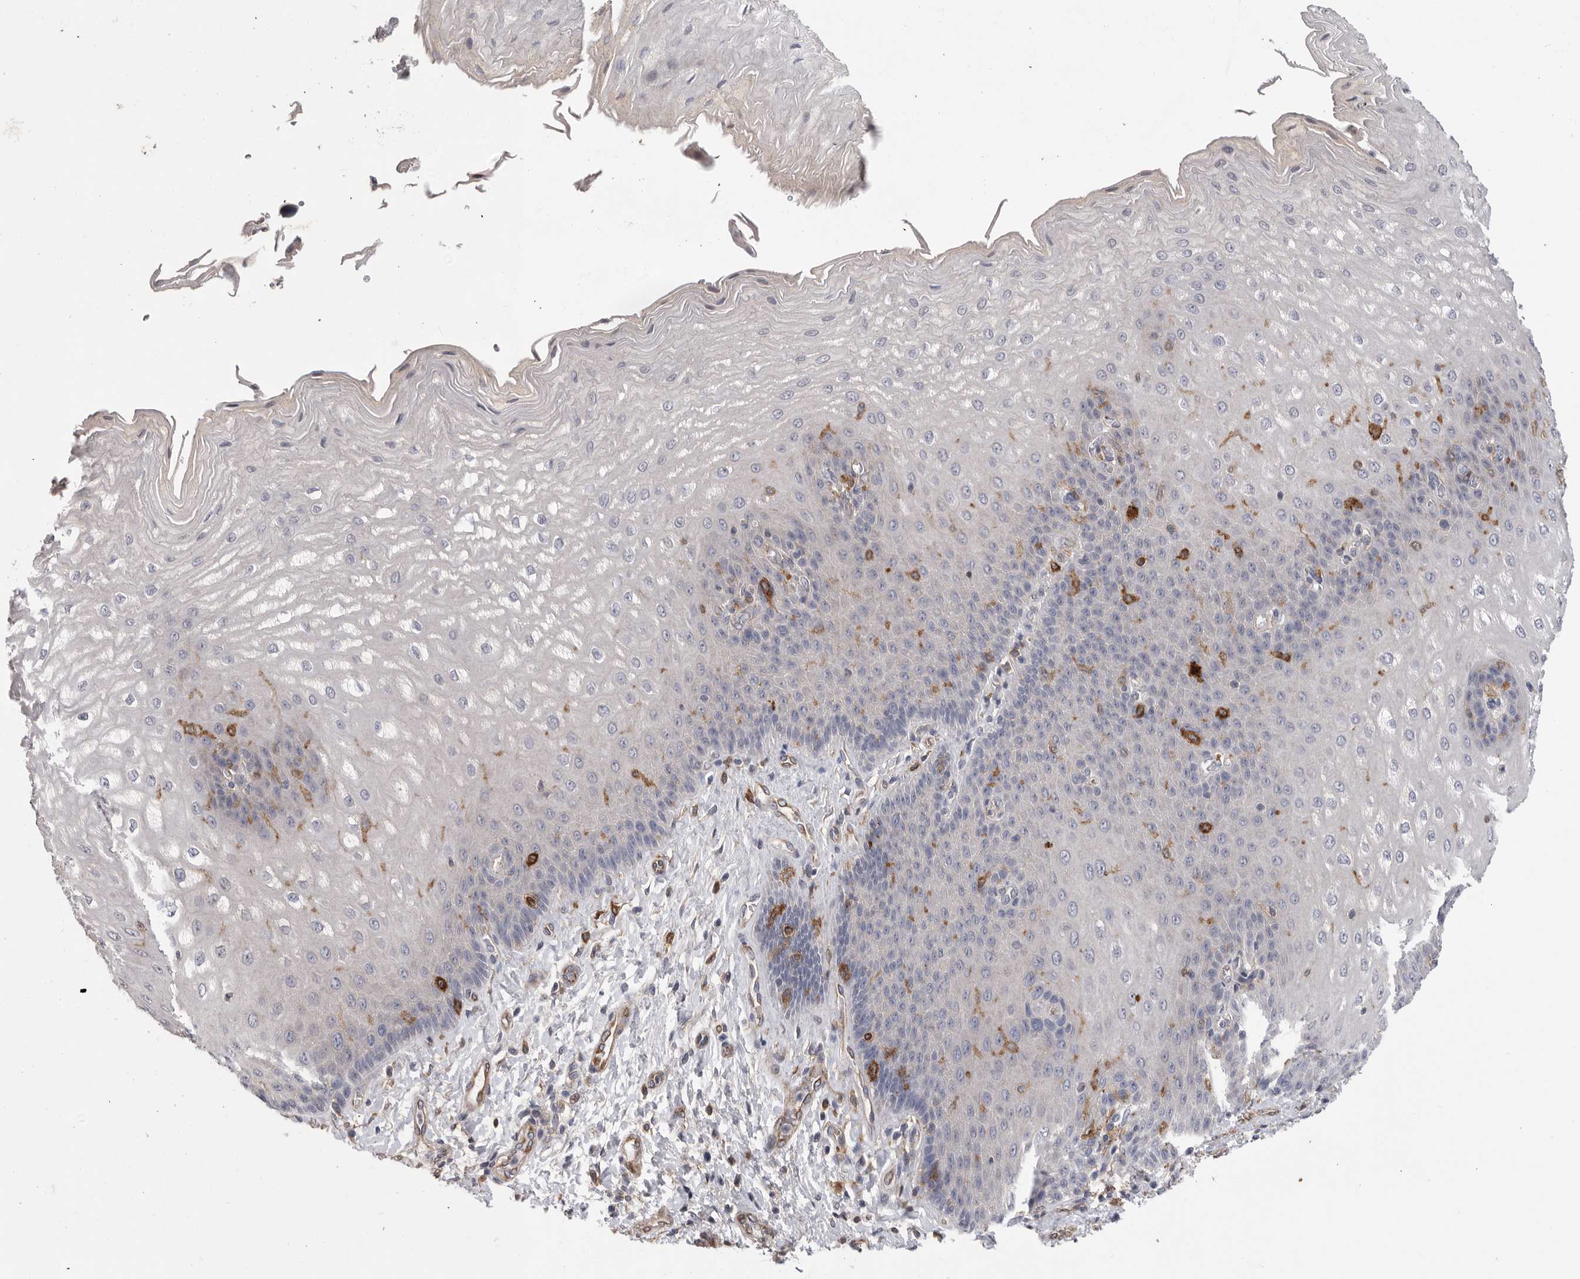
{"staining": {"intensity": "negative", "quantity": "none", "location": "none"}, "tissue": "esophagus", "cell_type": "Squamous epithelial cells", "image_type": "normal", "snomed": [{"axis": "morphology", "description": "Normal tissue, NOS"}, {"axis": "topography", "description": "Esophagus"}], "caption": "Immunohistochemistry photomicrograph of normal esophagus: human esophagus stained with DAB (3,3'-diaminobenzidine) demonstrates no significant protein expression in squamous epithelial cells.", "gene": "SIGLEC10", "patient": {"sex": "male", "age": 54}}